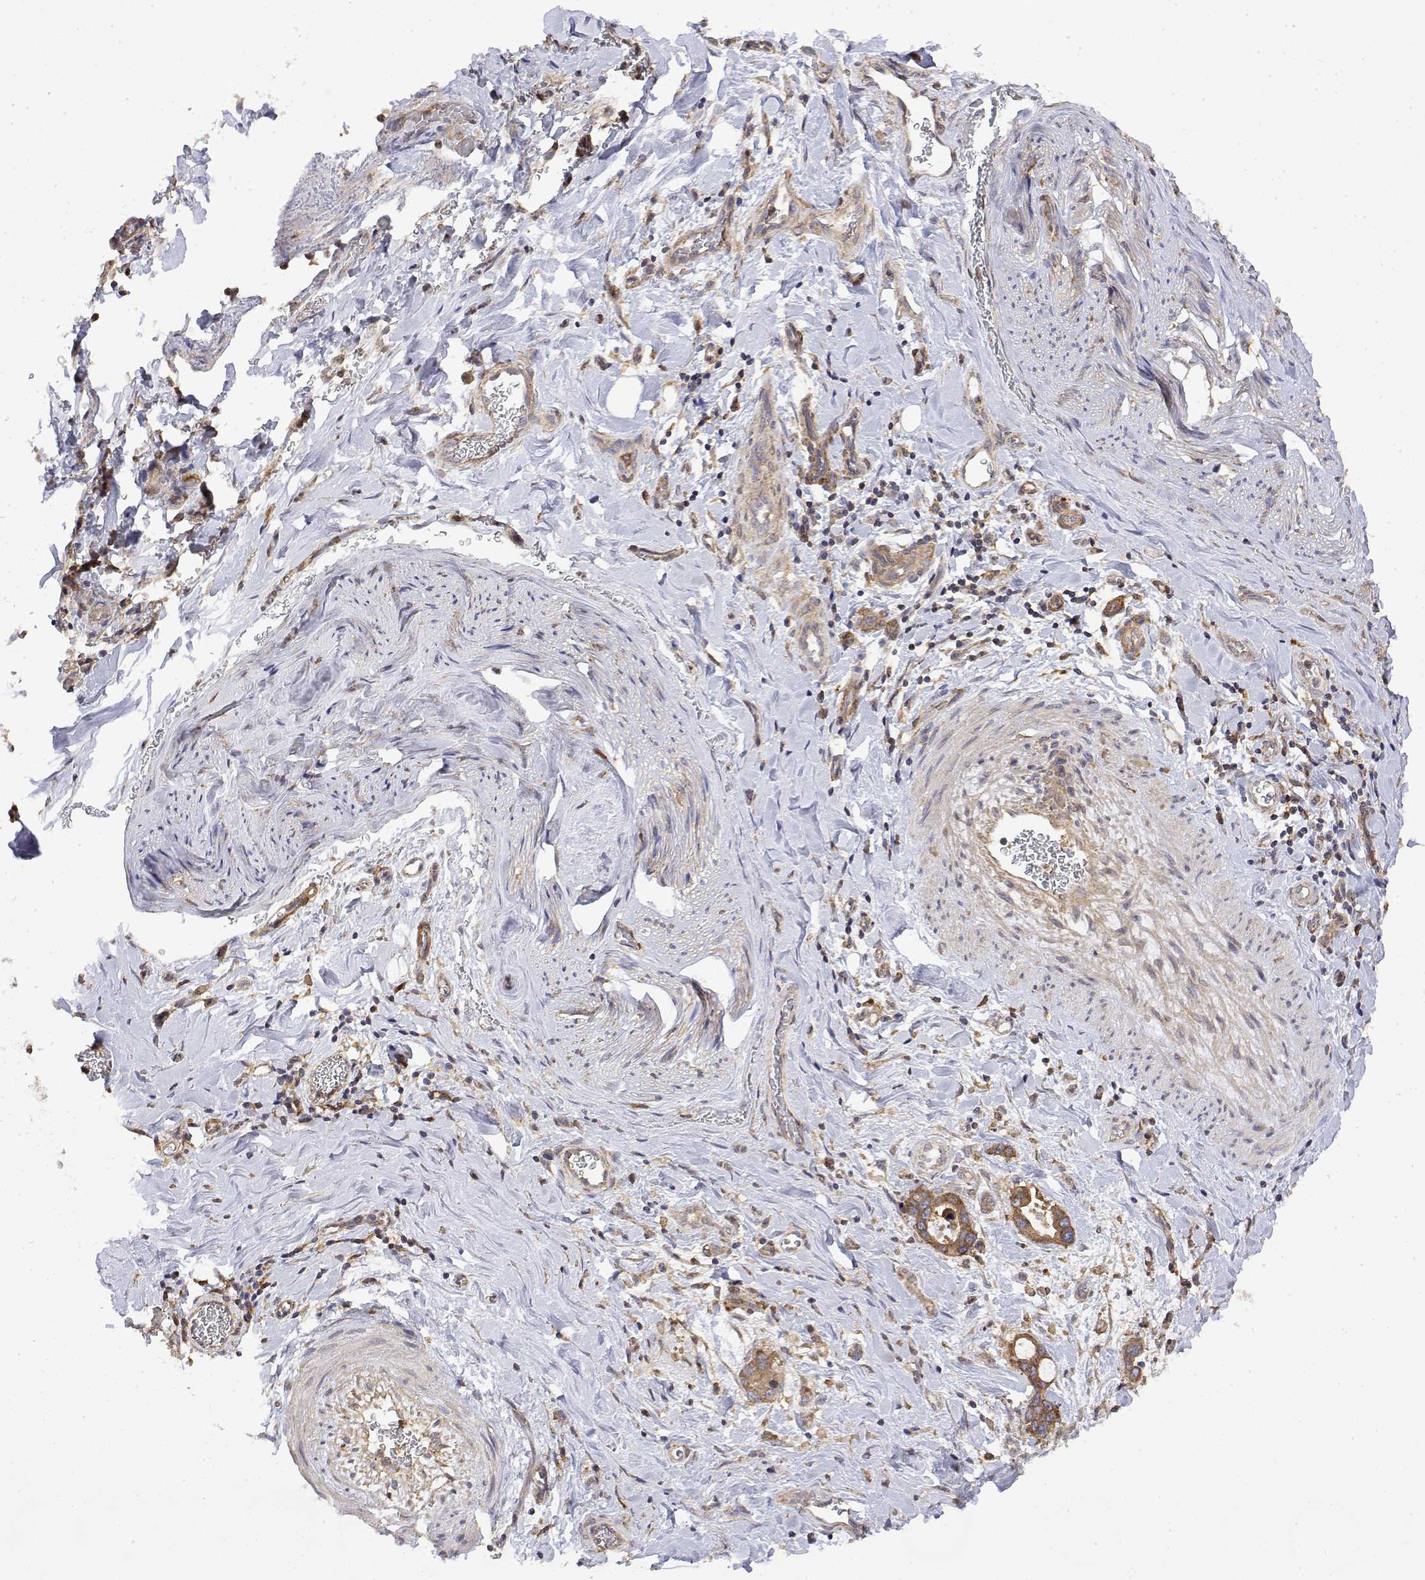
{"staining": {"intensity": "strong", "quantity": ">75%", "location": "cytoplasmic/membranous"}, "tissue": "stomach cancer", "cell_type": "Tumor cells", "image_type": "cancer", "snomed": [{"axis": "morphology", "description": "Normal tissue, NOS"}, {"axis": "morphology", "description": "Adenocarcinoma, NOS"}, {"axis": "topography", "description": "Esophagus"}, {"axis": "topography", "description": "Stomach, upper"}], "caption": "There is high levels of strong cytoplasmic/membranous staining in tumor cells of stomach cancer, as demonstrated by immunohistochemical staining (brown color).", "gene": "PACSIN2", "patient": {"sex": "male", "age": 74}}